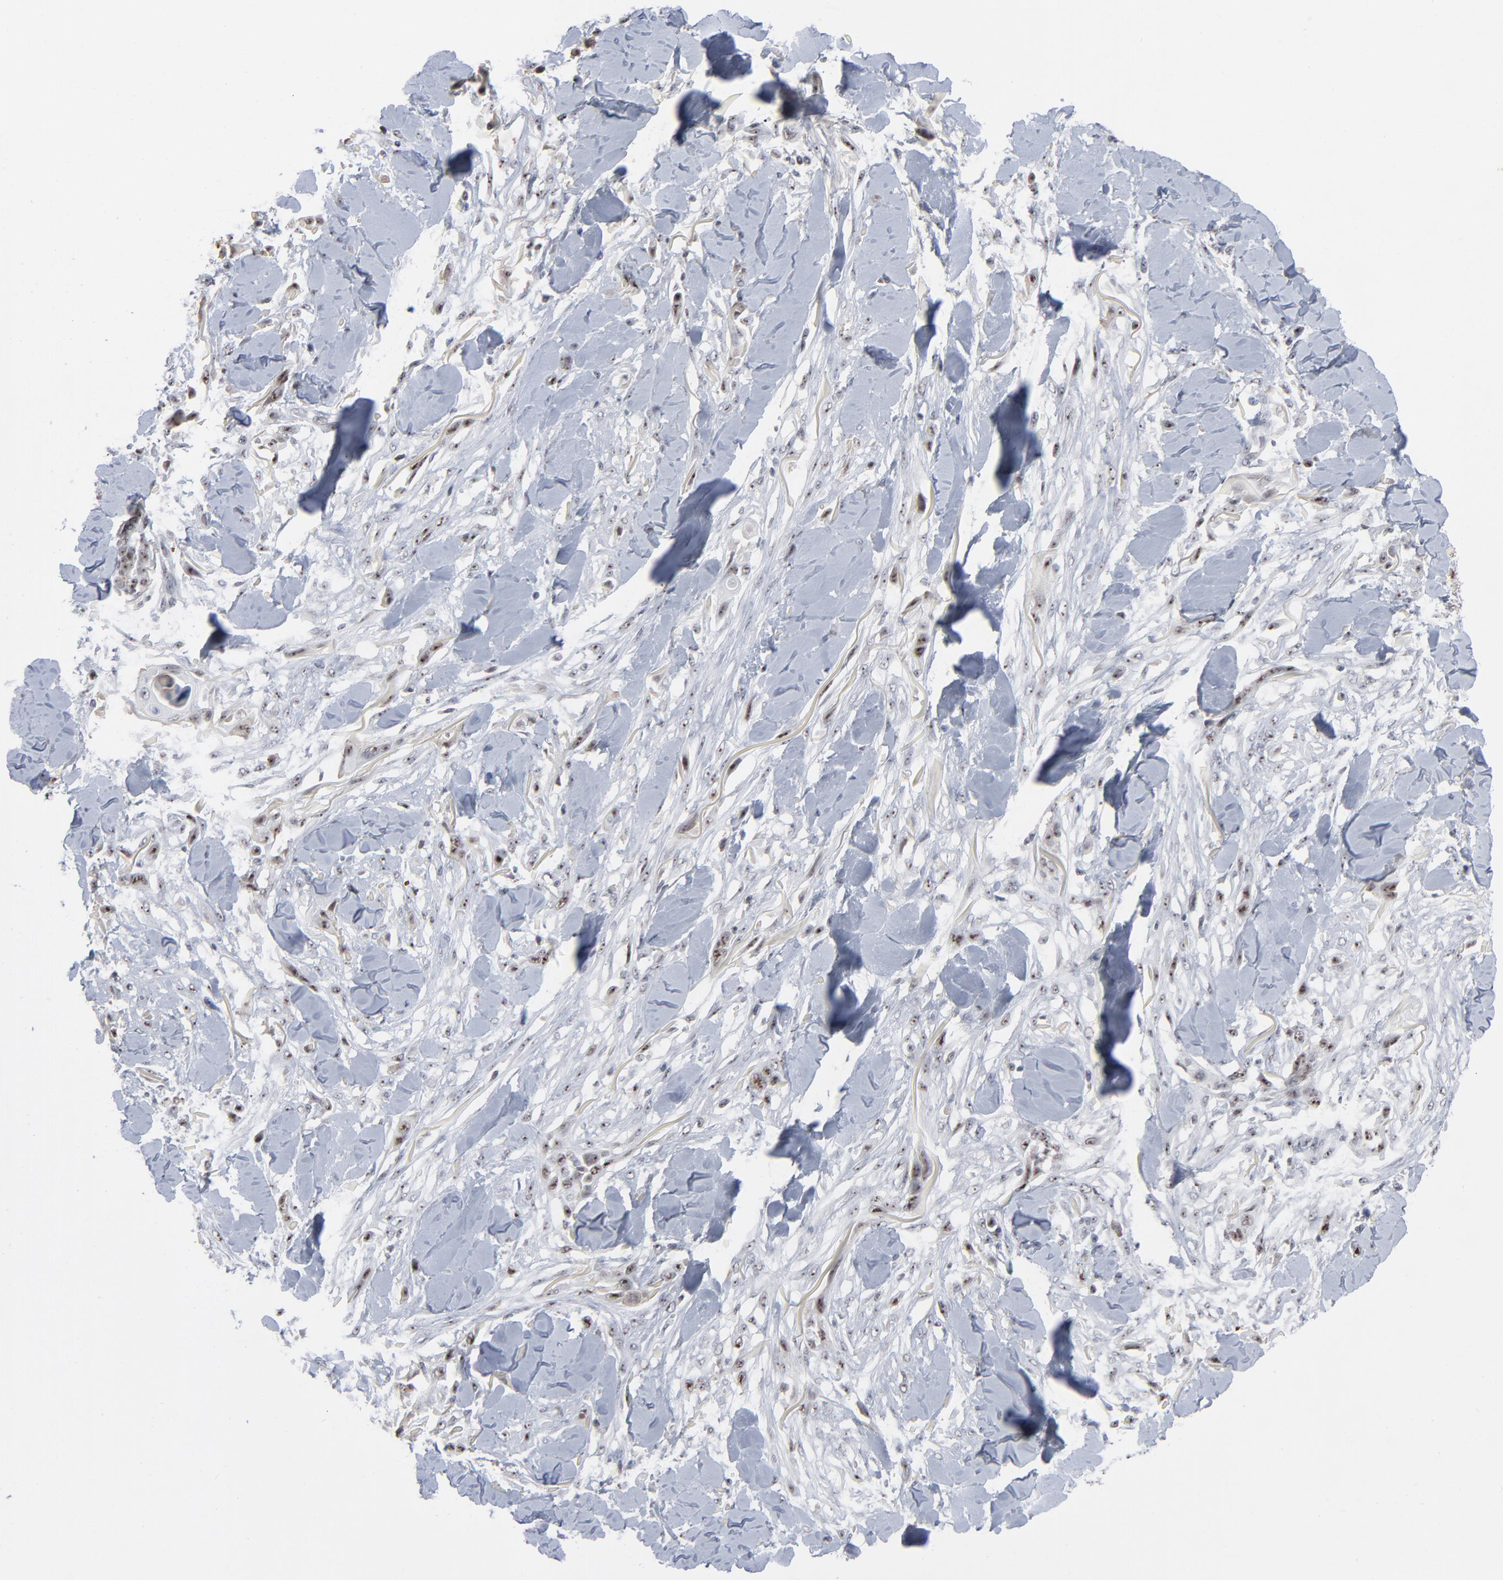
{"staining": {"intensity": "moderate", "quantity": ">75%", "location": "nuclear"}, "tissue": "skin cancer", "cell_type": "Tumor cells", "image_type": "cancer", "snomed": [{"axis": "morphology", "description": "Squamous cell carcinoma, NOS"}, {"axis": "topography", "description": "Skin"}], "caption": "Protein expression analysis of human skin cancer (squamous cell carcinoma) reveals moderate nuclear positivity in about >75% of tumor cells.", "gene": "MPHOSPH6", "patient": {"sex": "female", "age": 59}}